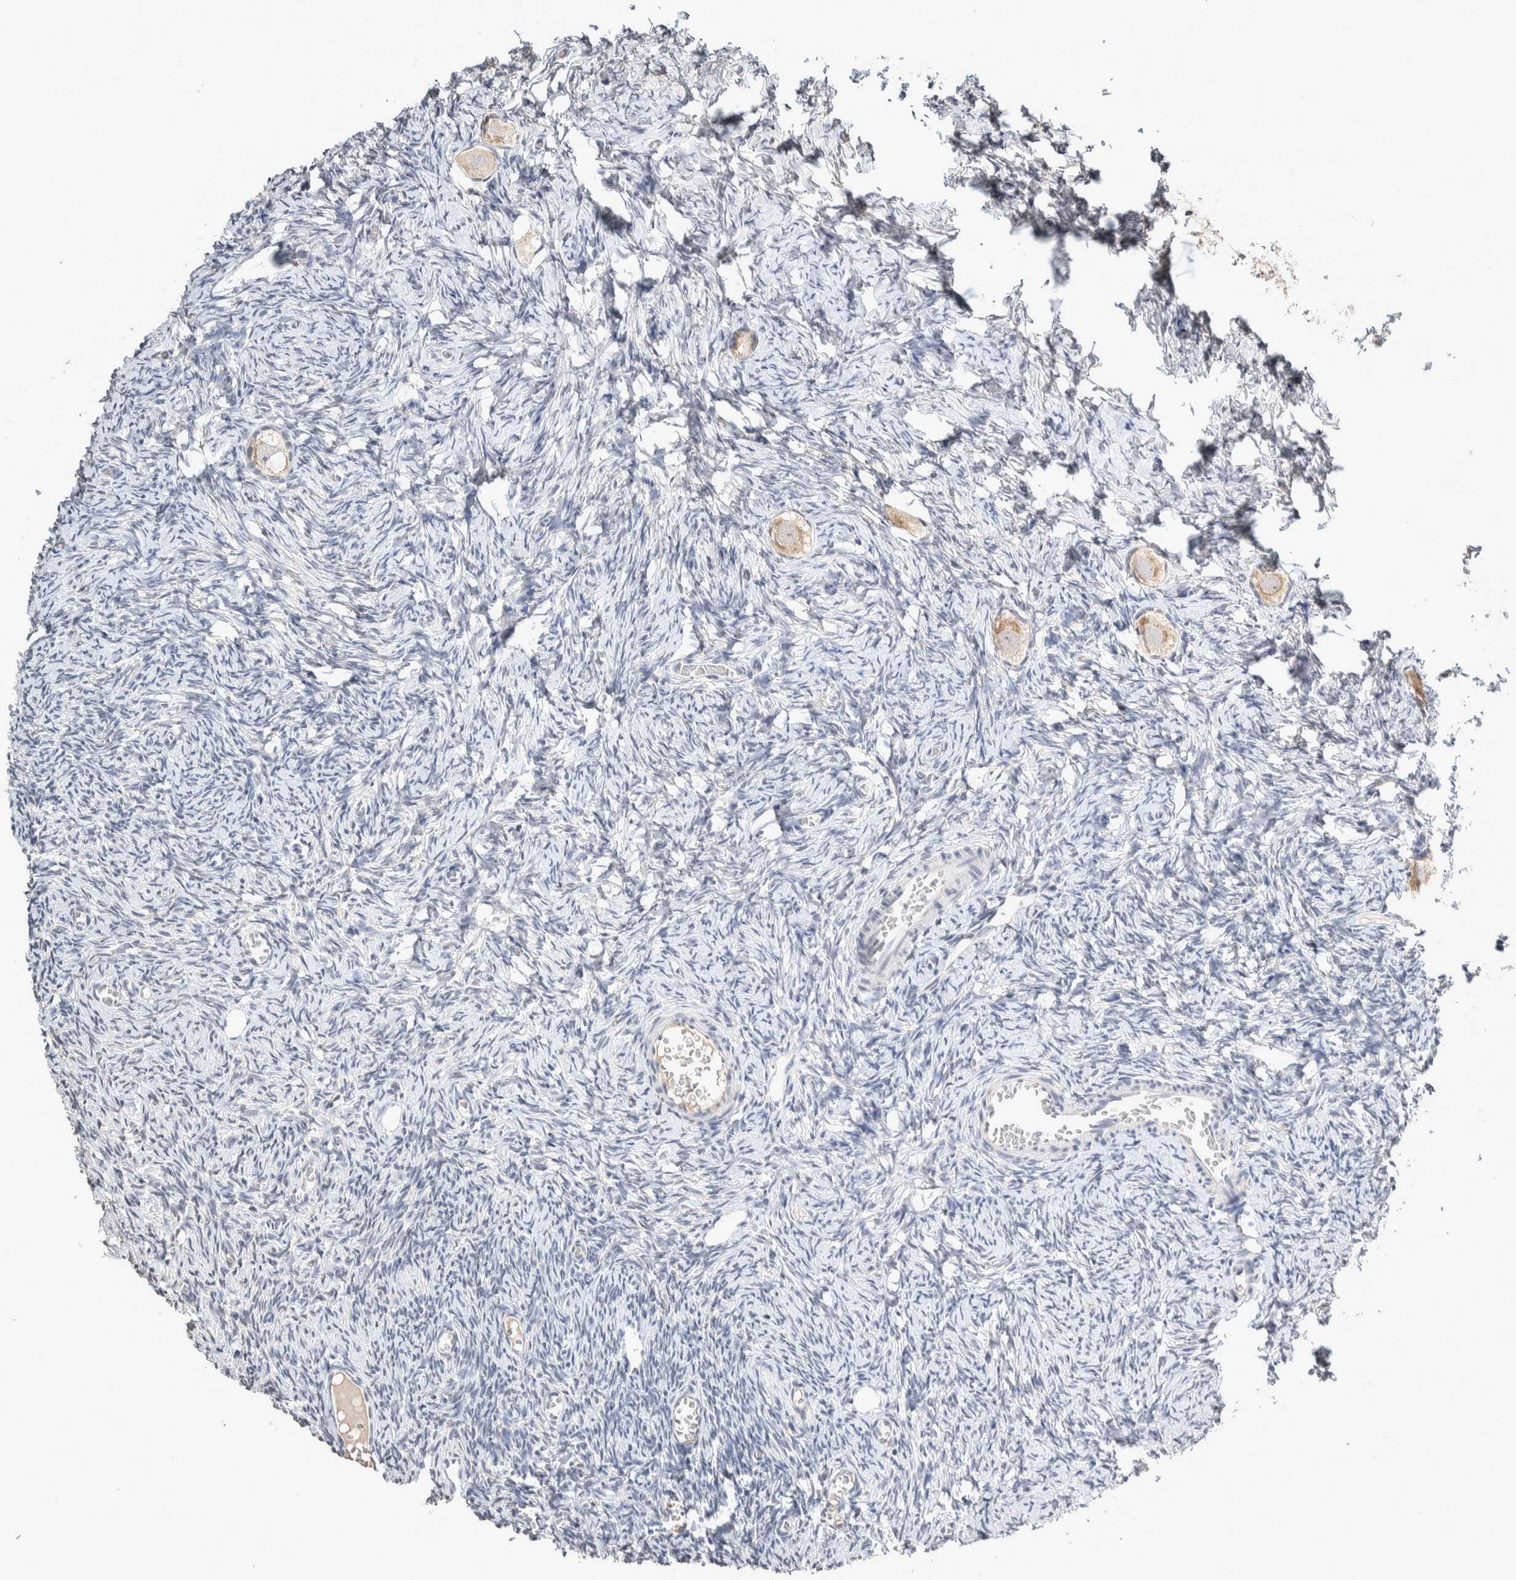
{"staining": {"intensity": "weak", "quantity": "<25%", "location": "cytoplasmic/membranous"}, "tissue": "ovary", "cell_type": "Follicle cells", "image_type": "normal", "snomed": [{"axis": "morphology", "description": "Normal tissue, NOS"}, {"axis": "topography", "description": "Ovary"}], "caption": "Immunohistochemistry of unremarkable human ovary displays no positivity in follicle cells. (Stains: DAB immunohistochemistry with hematoxylin counter stain, Microscopy: brightfield microscopy at high magnification).", "gene": "CRAT", "patient": {"sex": "female", "age": 27}}